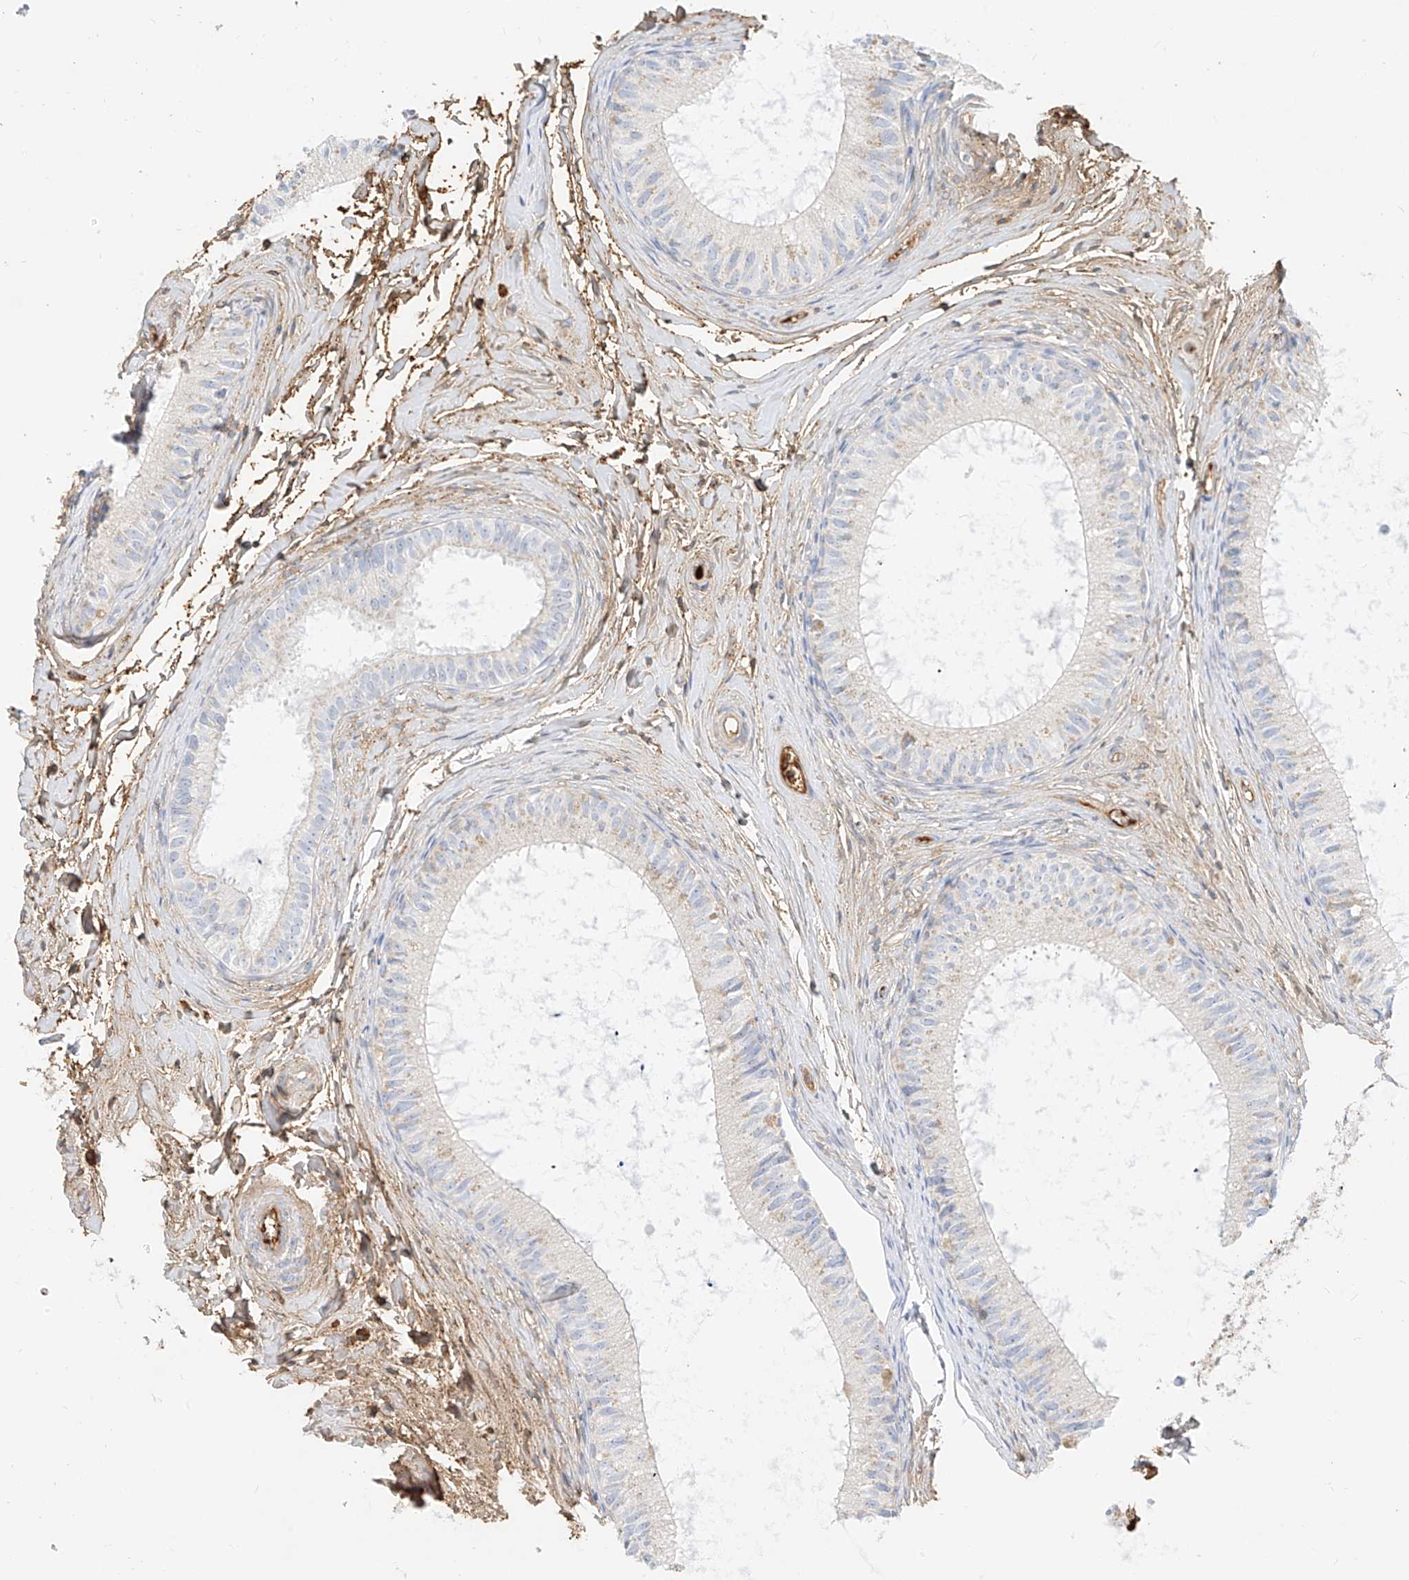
{"staining": {"intensity": "weak", "quantity": "<25%", "location": "cytoplasmic/membranous"}, "tissue": "epididymis", "cell_type": "Glandular cells", "image_type": "normal", "snomed": [{"axis": "morphology", "description": "Normal tissue, NOS"}, {"axis": "topography", "description": "Epididymis"}], "caption": "Epididymis was stained to show a protein in brown. There is no significant expression in glandular cells. The staining is performed using DAB (3,3'-diaminobenzidine) brown chromogen with nuclei counter-stained in using hematoxylin.", "gene": "OCSTAMP", "patient": {"sex": "male", "age": 34}}